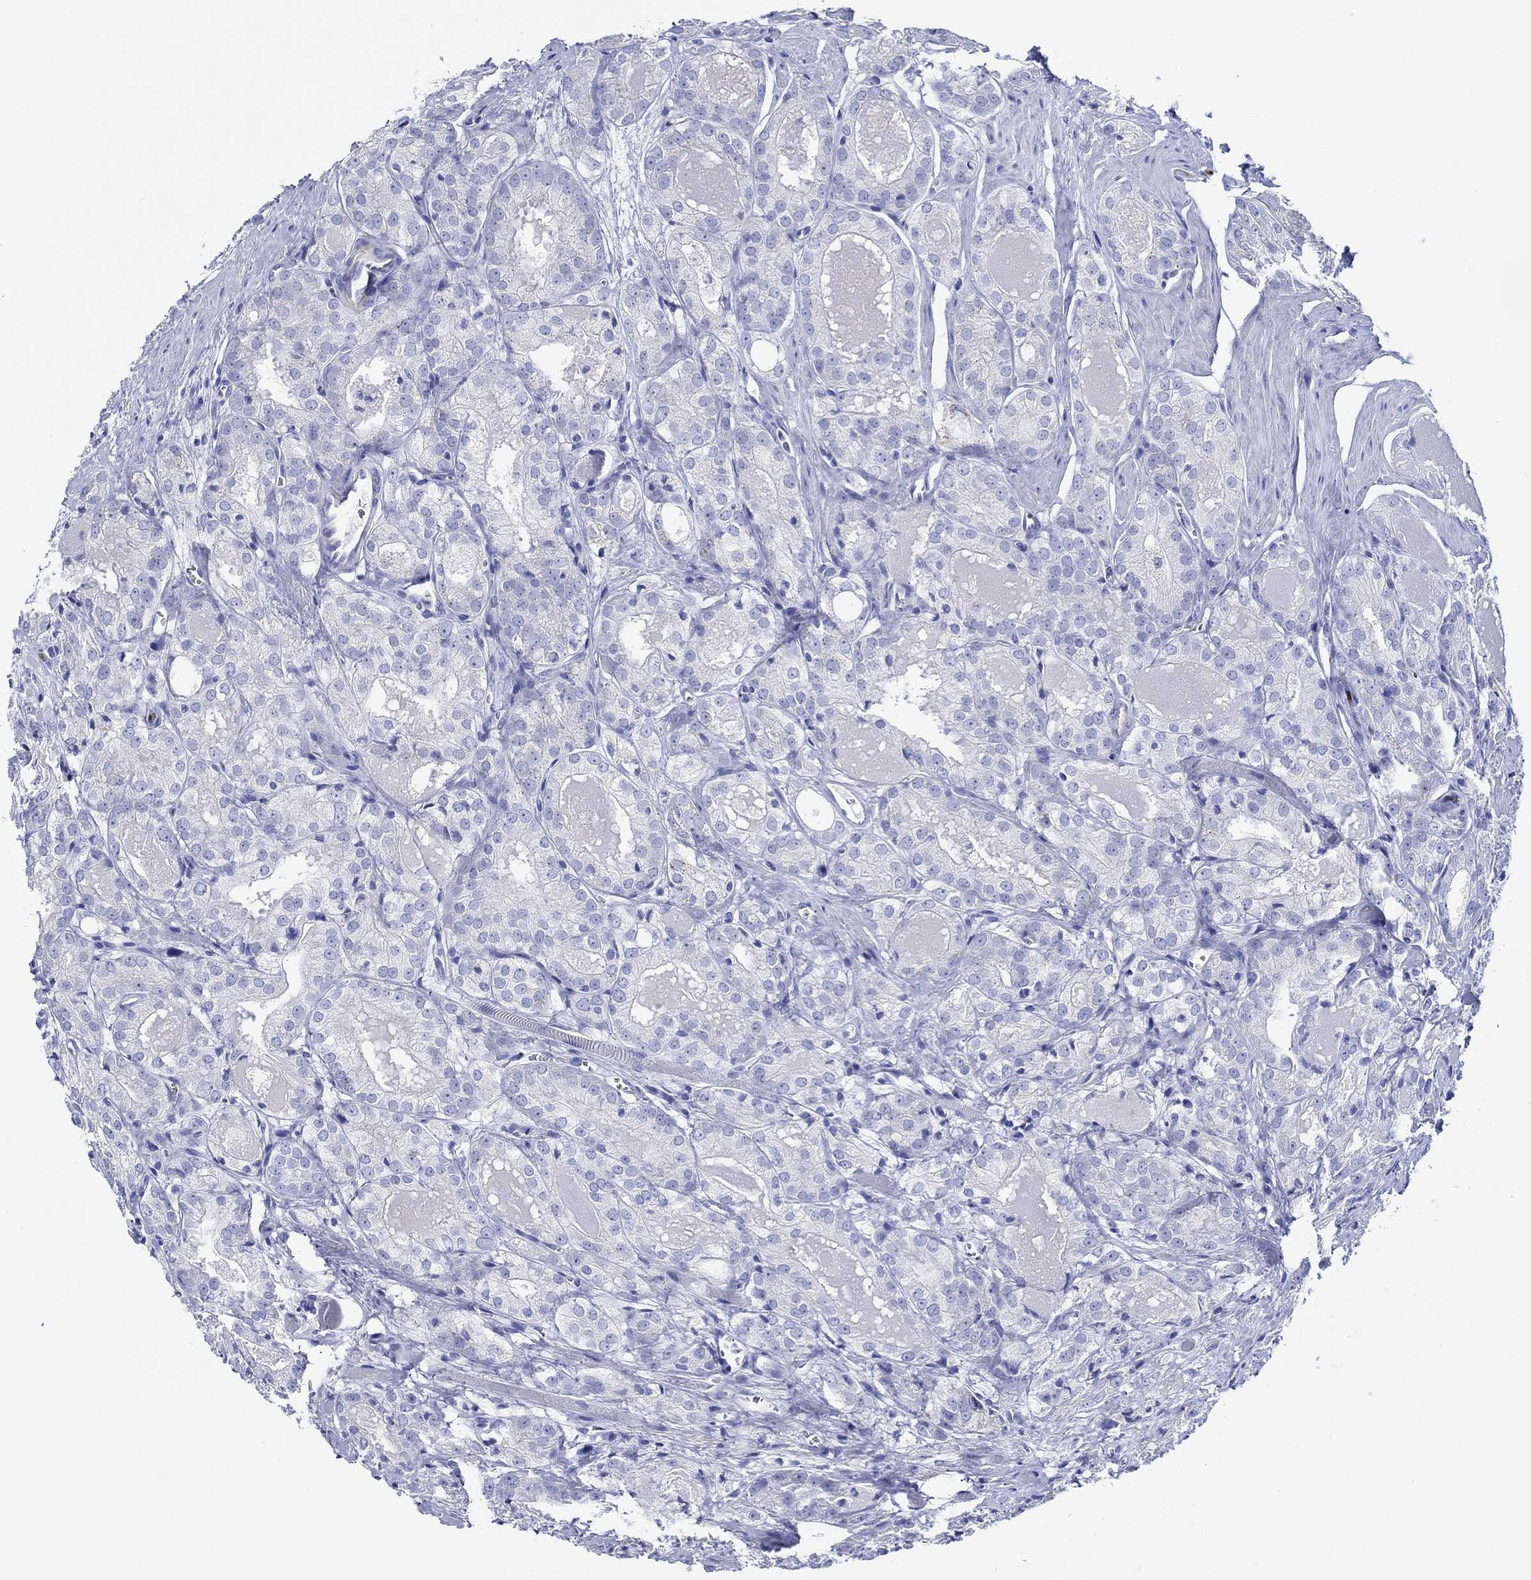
{"staining": {"intensity": "moderate", "quantity": "<25%", "location": "cytoplasmic/membranous"}, "tissue": "prostate cancer", "cell_type": "Tumor cells", "image_type": "cancer", "snomed": [{"axis": "morphology", "description": "Adenocarcinoma, NOS"}, {"axis": "morphology", "description": "Adenocarcinoma, High grade"}, {"axis": "topography", "description": "Prostate"}], "caption": "The image shows staining of adenocarcinoma (prostate), revealing moderate cytoplasmic/membranous protein expression (brown color) within tumor cells.", "gene": "IGFBP6", "patient": {"sex": "male", "age": 70}}